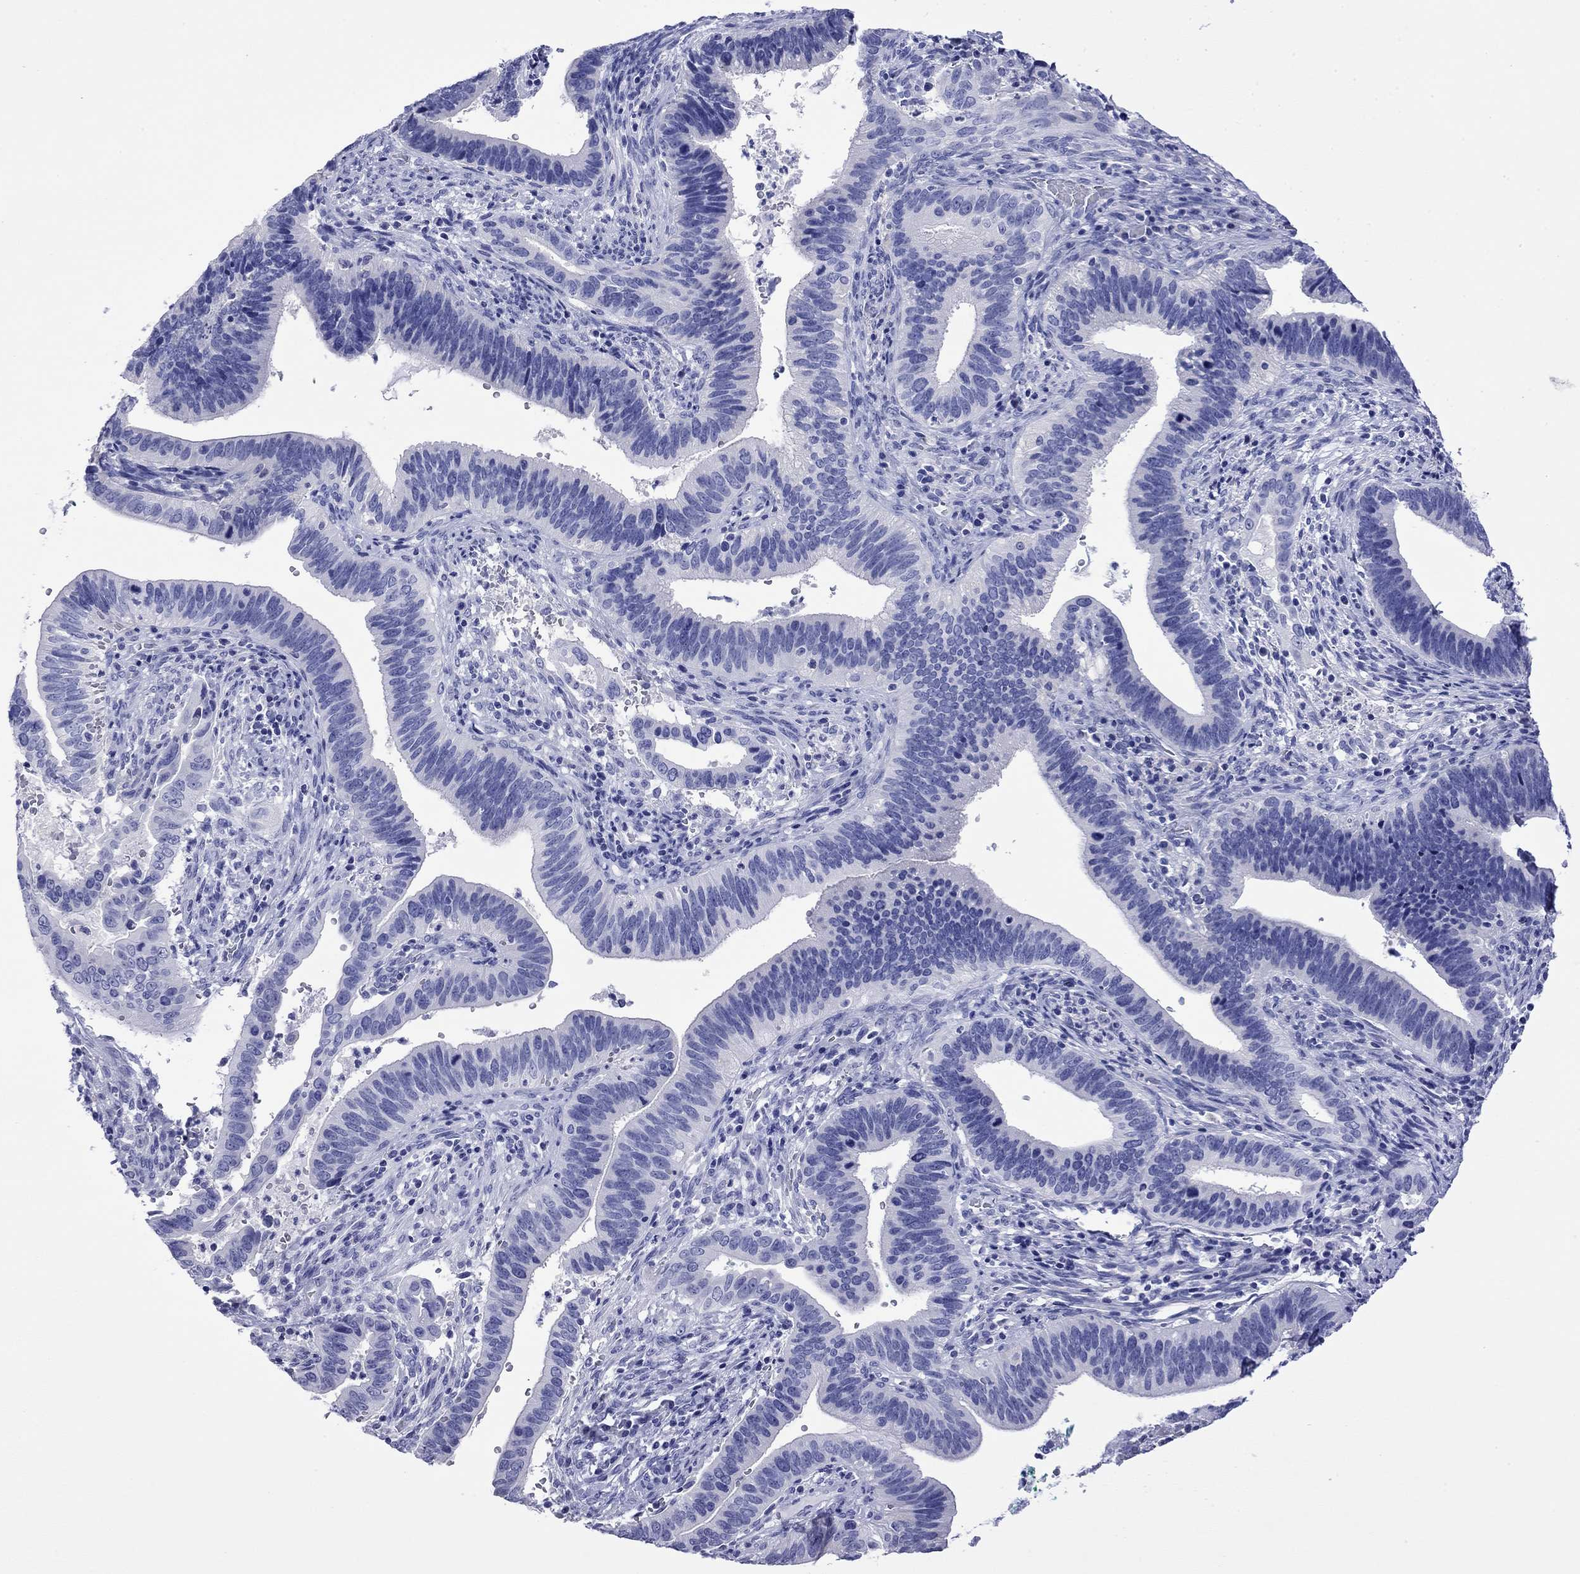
{"staining": {"intensity": "negative", "quantity": "none", "location": "none"}, "tissue": "cervical cancer", "cell_type": "Tumor cells", "image_type": "cancer", "snomed": [{"axis": "morphology", "description": "Adenocarcinoma, NOS"}, {"axis": "topography", "description": "Cervix"}], "caption": "Immunohistochemistry photomicrograph of neoplastic tissue: human cervical cancer (adenocarcinoma) stained with DAB shows no significant protein staining in tumor cells. (Brightfield microscopy of DAB IHC at high magnification).", "gene": "FIGLA", "patient": {"sex": "female", "age": 42}}